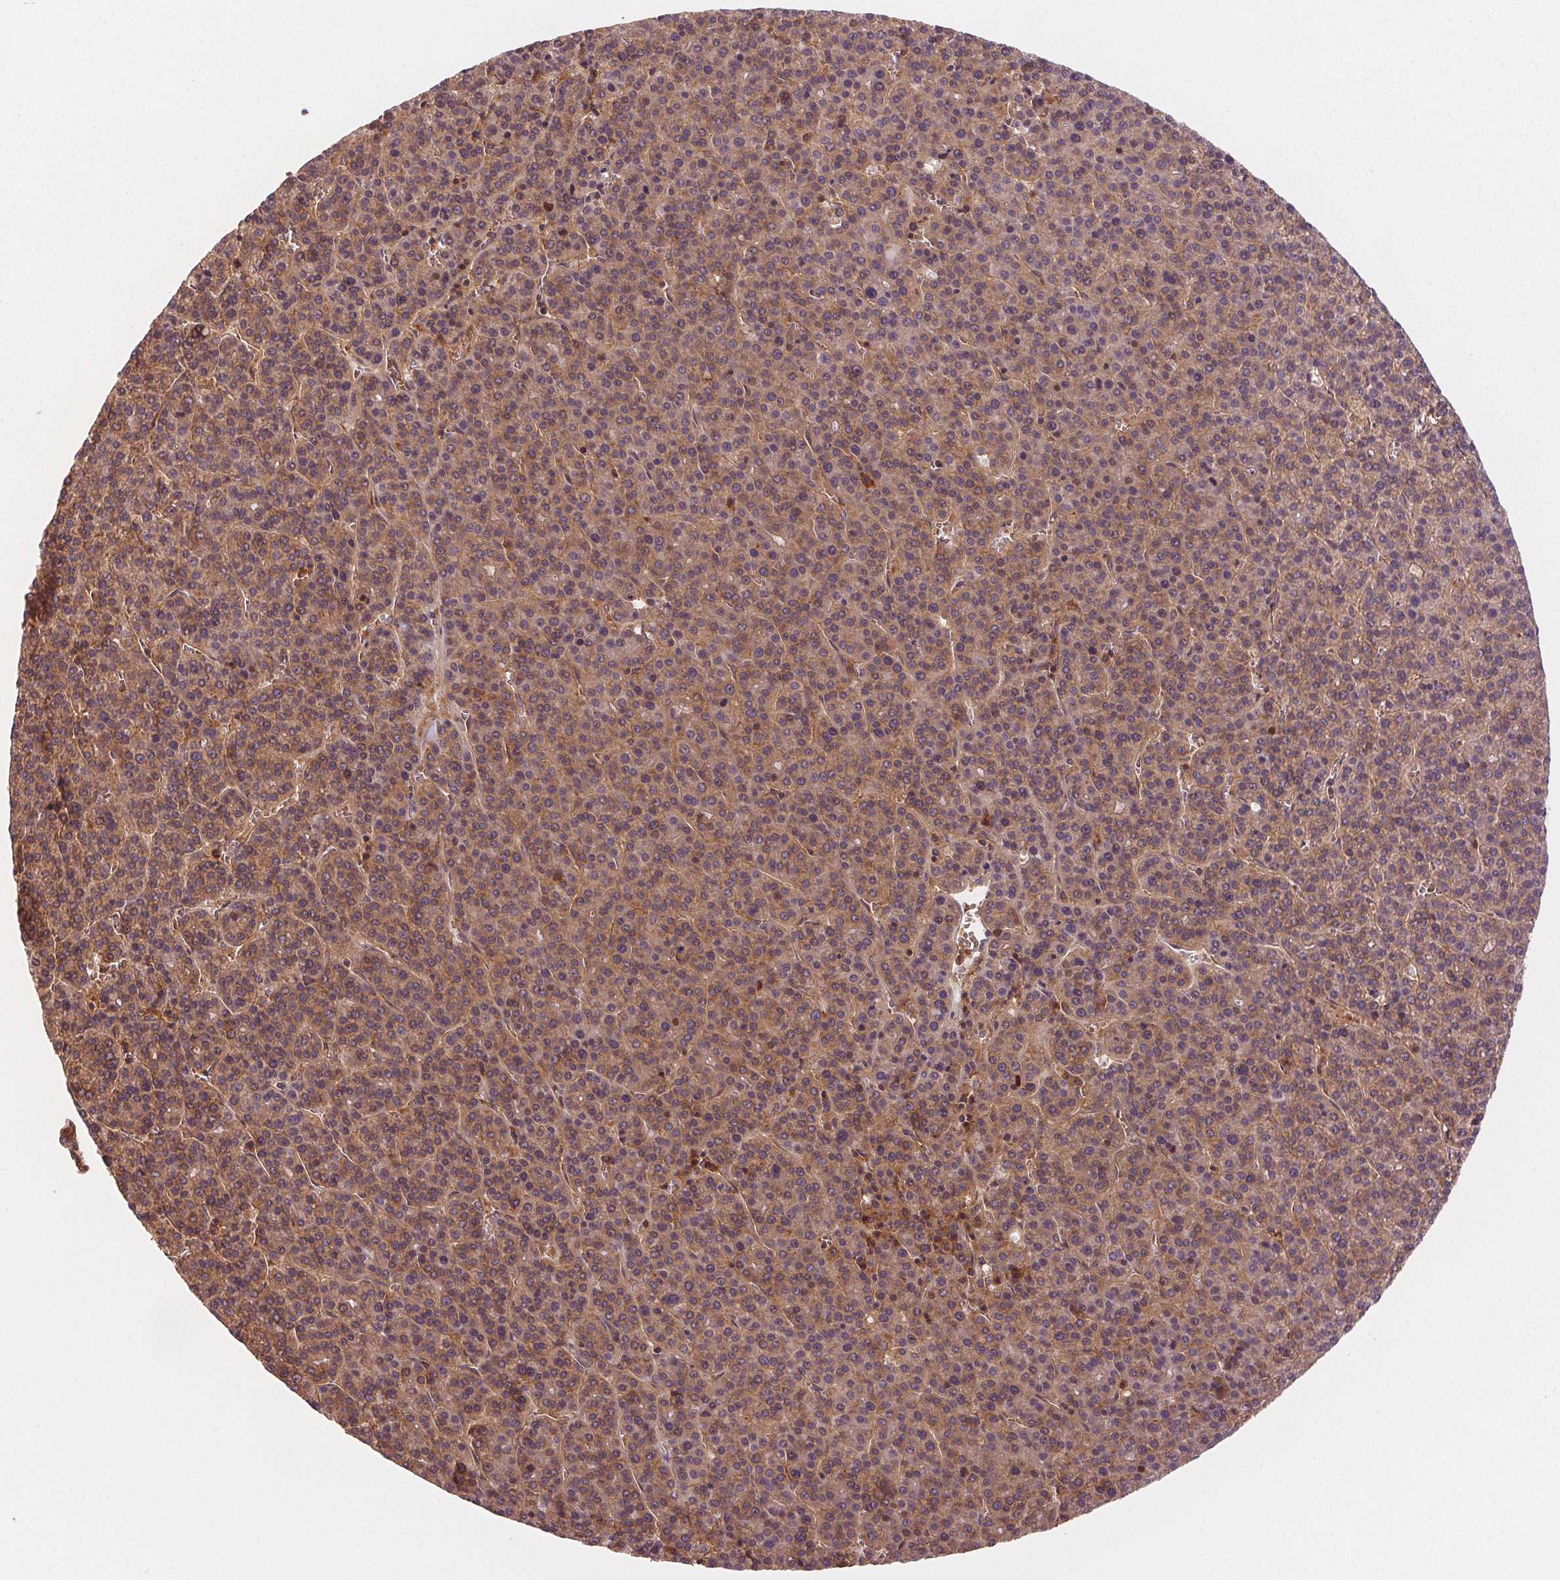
{"staining": {"intensity": "moderate", "quantity": ">75%", "location": "cytoplasmic/membranous"}, "tissue": "liver cancer", "cell_type": "Tumor cells", "image_type": "cancer", "snomed": [{"axis": "morphology", "description": "Carcinoma, Hepatocellular, NOS"}, {"axis": "topography", "description": "Liver"}], "caption": "This histopathology image demonstrates IHC staining of liver cancer, with medium moderate cytoplasmic/membranous expression in approximately >75% of tumor cells.", "gene": "EIF3D", "patient": {"sex": "female", "age": 58}}